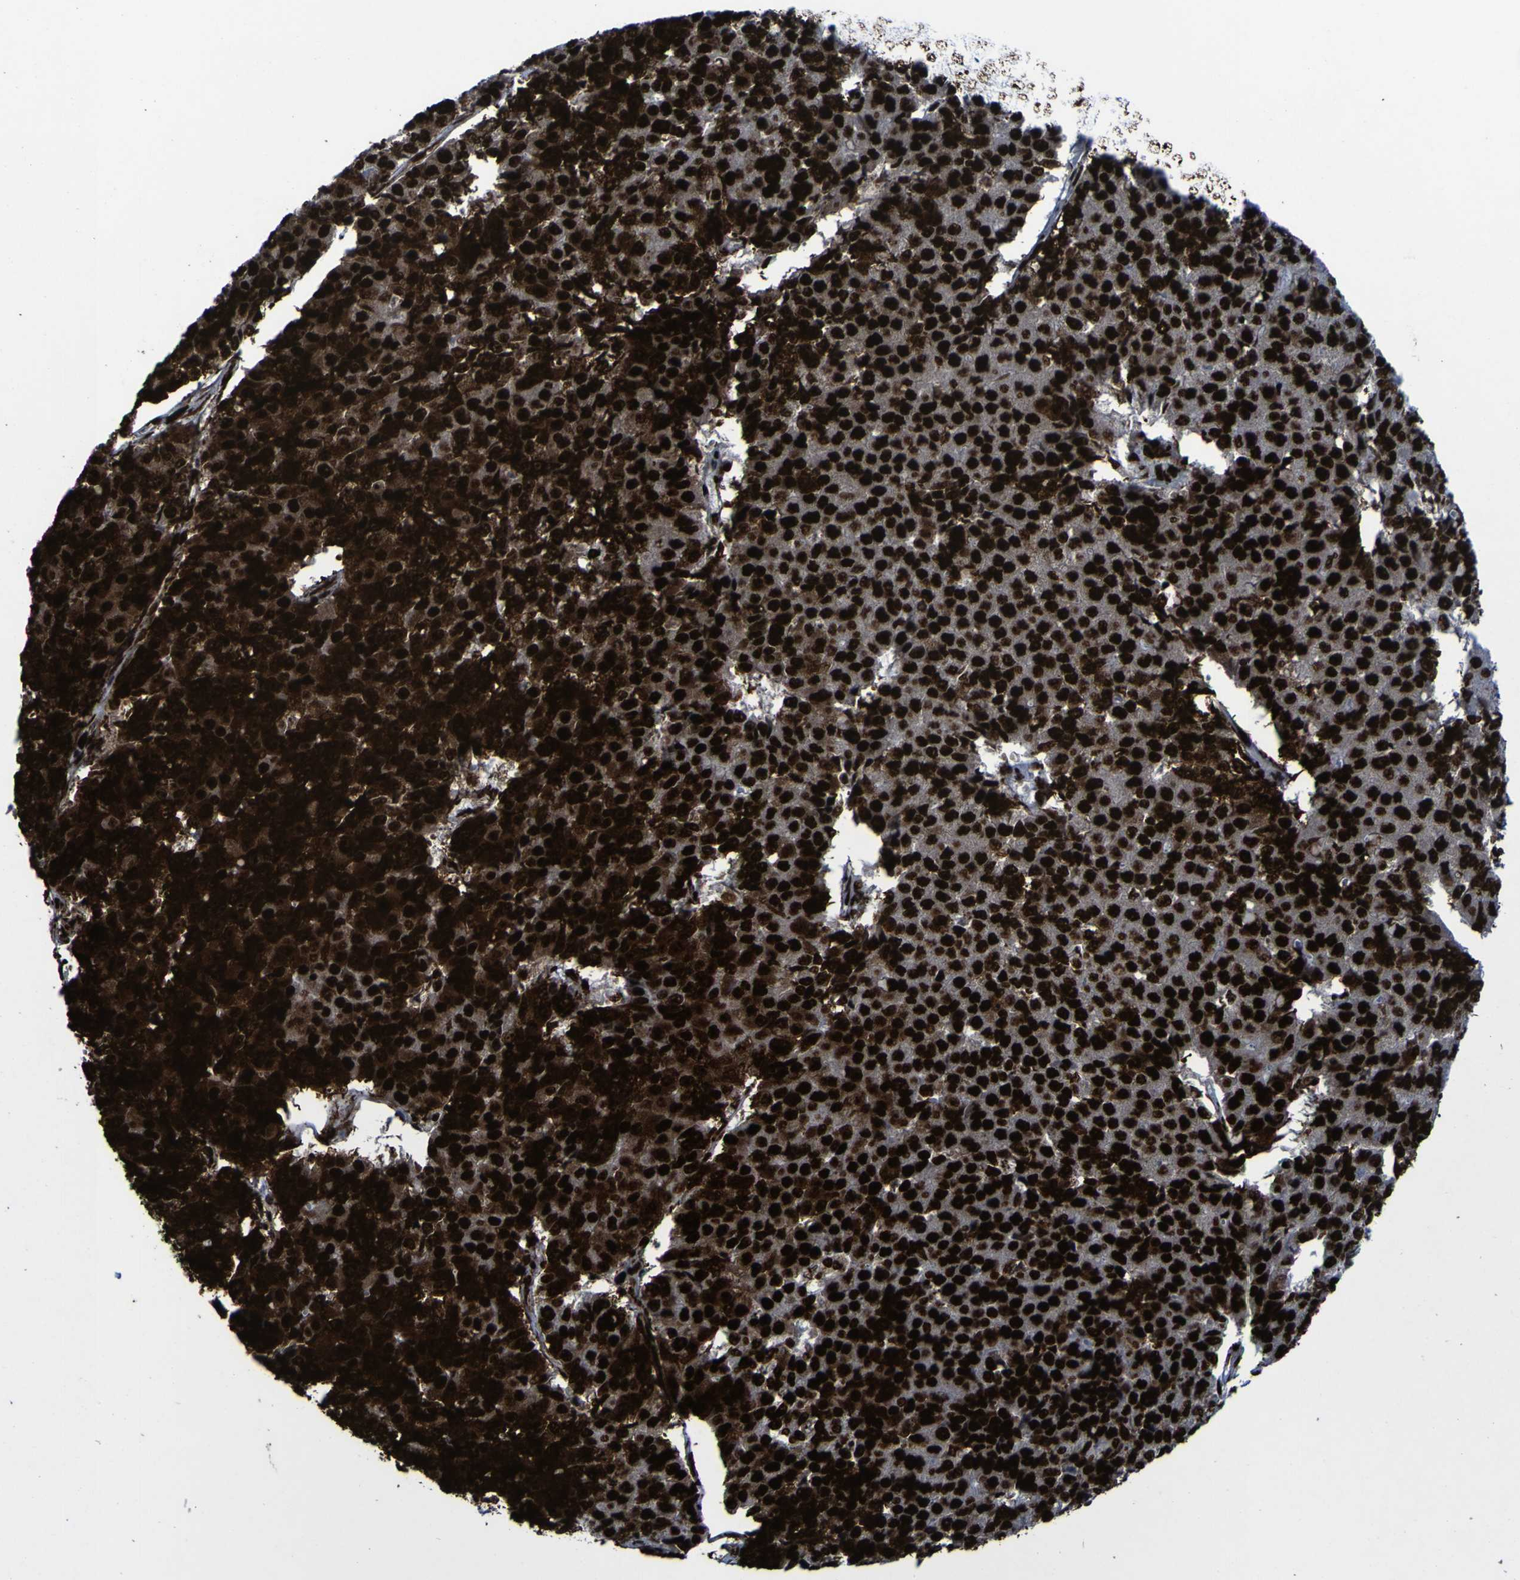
{"staining": {"intensity": "strong", "quantity": ">75%", "location": "cytoplasmic/membranous,nuclear"}, "tissue": "pancreatic cancer", "cell_type": "Tumor cells", "image_type": "cancer", "snomed": [{"axis": "morphology", "description": "Adenocarcinoma, NOS"}, {"axis": "topography", "description": "Pancreas"}], "caption": "Pancreatic cancer was stained to show a protein in brown. There is high levels of strong cytoplasmic/membranous and nuclear expression in approximately >75% of tumor cells.", "gene": "NPM1", "patient": {"sex": "male", "age": 50}}